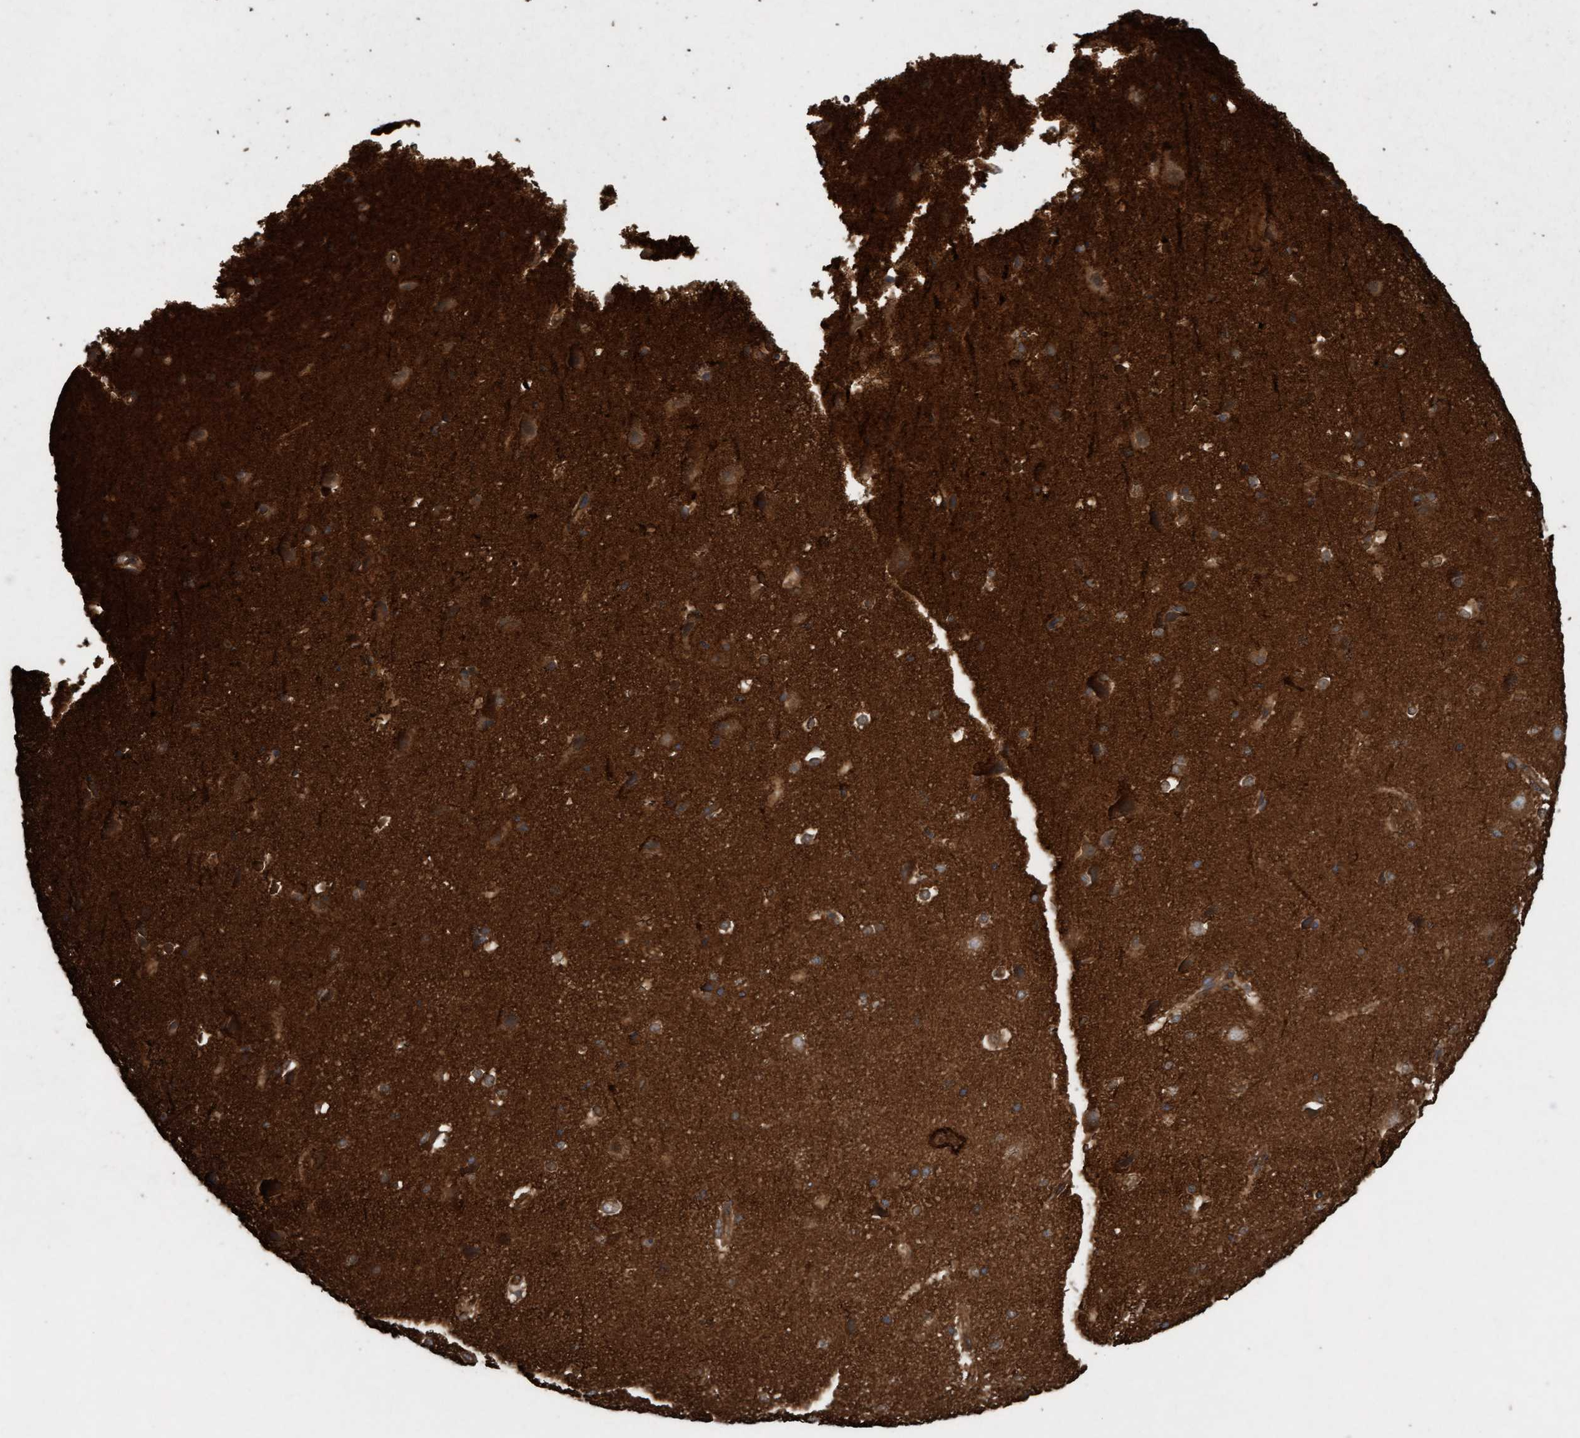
{"staining": {"intensity": "strong", "quantity": ">75%", "location": "cytoplasmic/membranous"}, "tissue": "cerebral cortex", "cell_type": "Endothelial cells", "image_type": "normal", "snomed": [{"axis": "morphology", "description": "Normal tissue, NOS"}, {"axis": "morphology", "description": "Developmental malformation"}, {"axis": "topography", "description": "Cerebral cortex"}], "caption": "Immunohistochemical staining of normal human cerebral cortex displays high levels of strong cytoplasmic/membranous expression in about >75% of endothelial cells.", "gene": "CDC42EP4", "patient": {"sex": "female", "age": 30}}